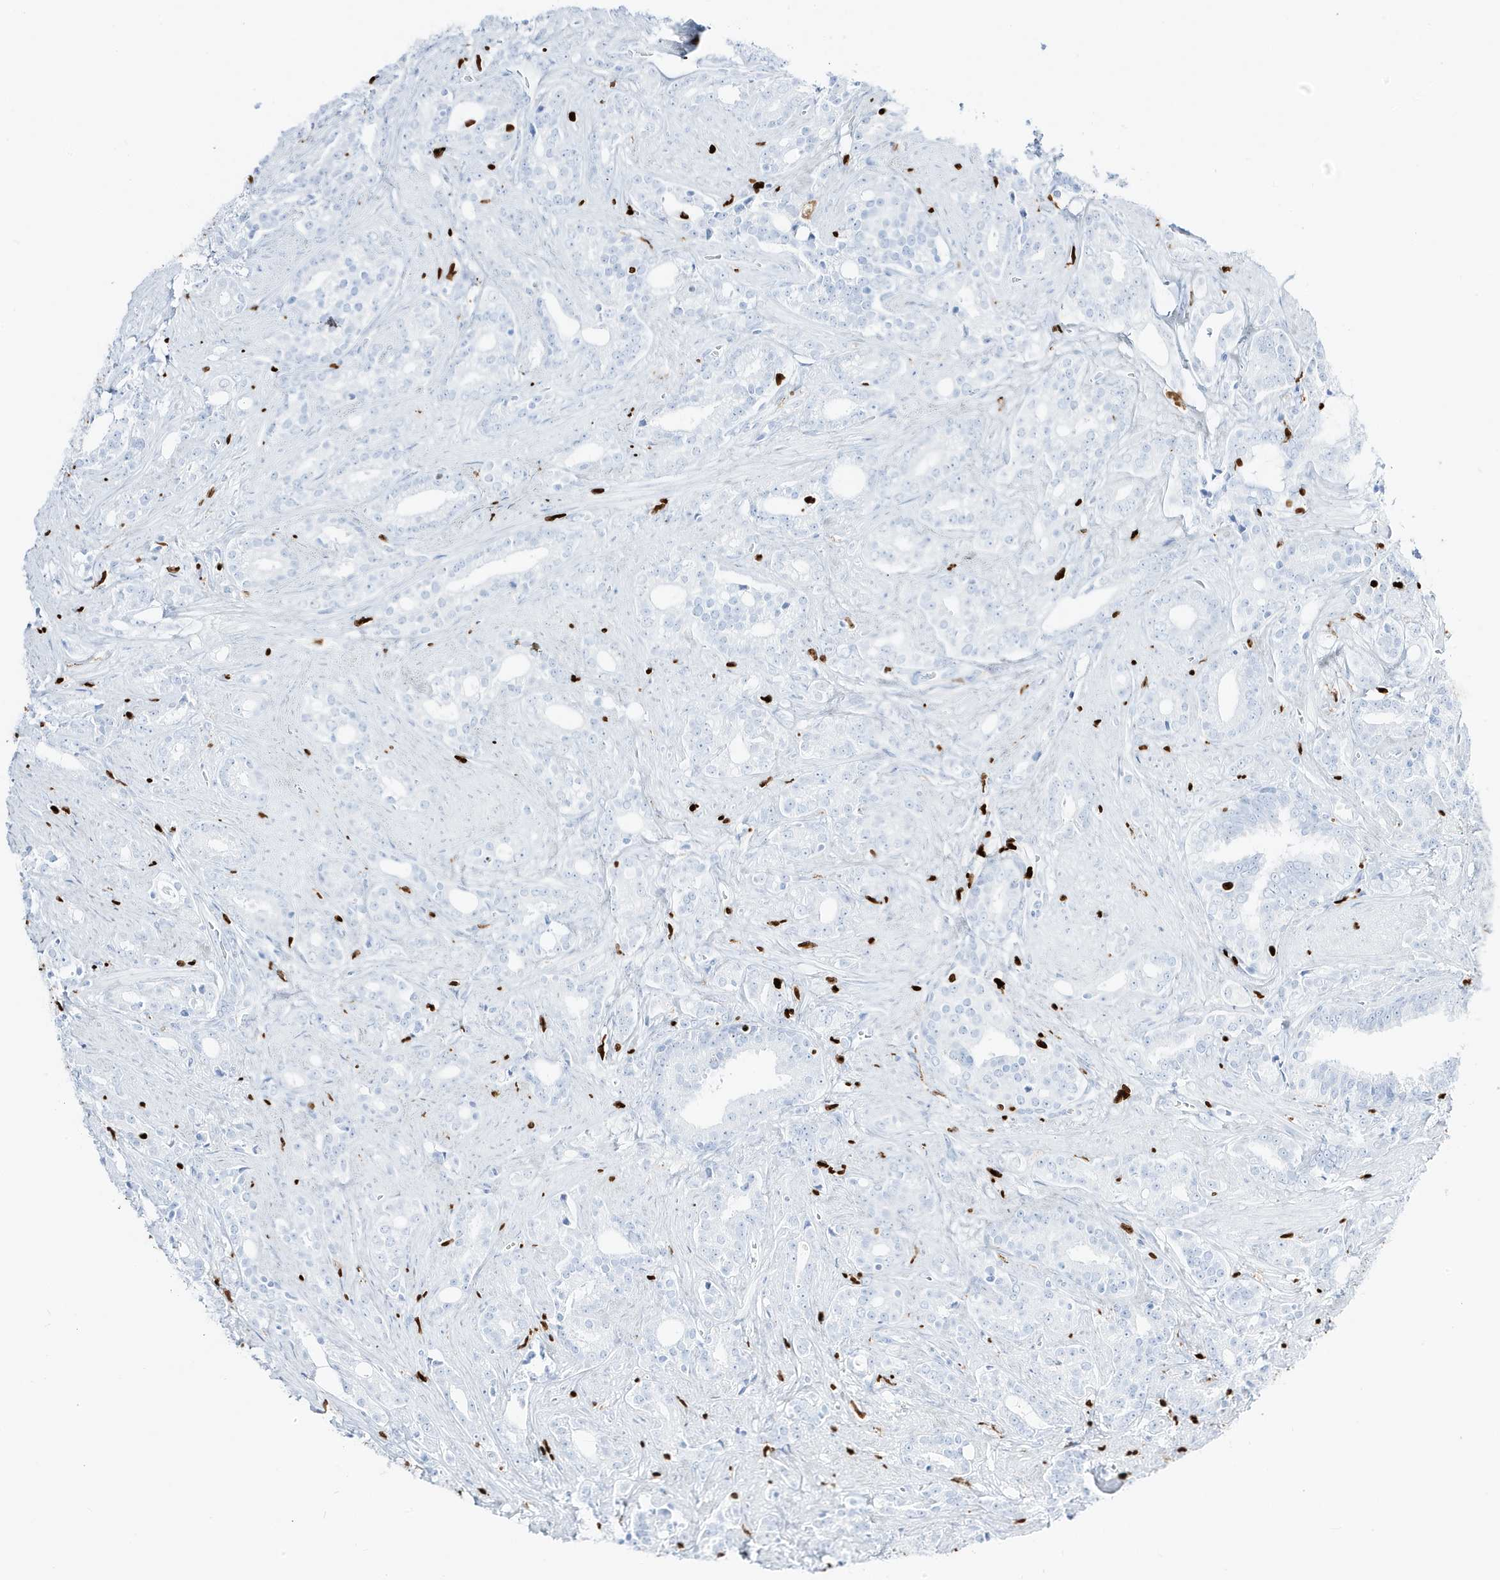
{"staining": {"intensity": "negative", "quantity": "none", "location": "none"}, "tissue": "prostate cancer", "cell_type": "Tumor cells", "image_type": "cancer", "snomed": [{"axis": "morphology", "description": "Adenocarcinoma, High grade"}, {"axis": "topography", "description": "Prostate and seminal vesicle, NOS"}], "caption": "Immunohistochemistry (IHC) photomicrograph of neoplastic tissue: human adenocarcinoma (high-grade) (prostate) stained with DAB (3,3'-diaminobenzidine) demonstrates no significant protein positivity in tumor cells.", "gene": "MNDA", "patient": {"sex": "male", "age": 67}}